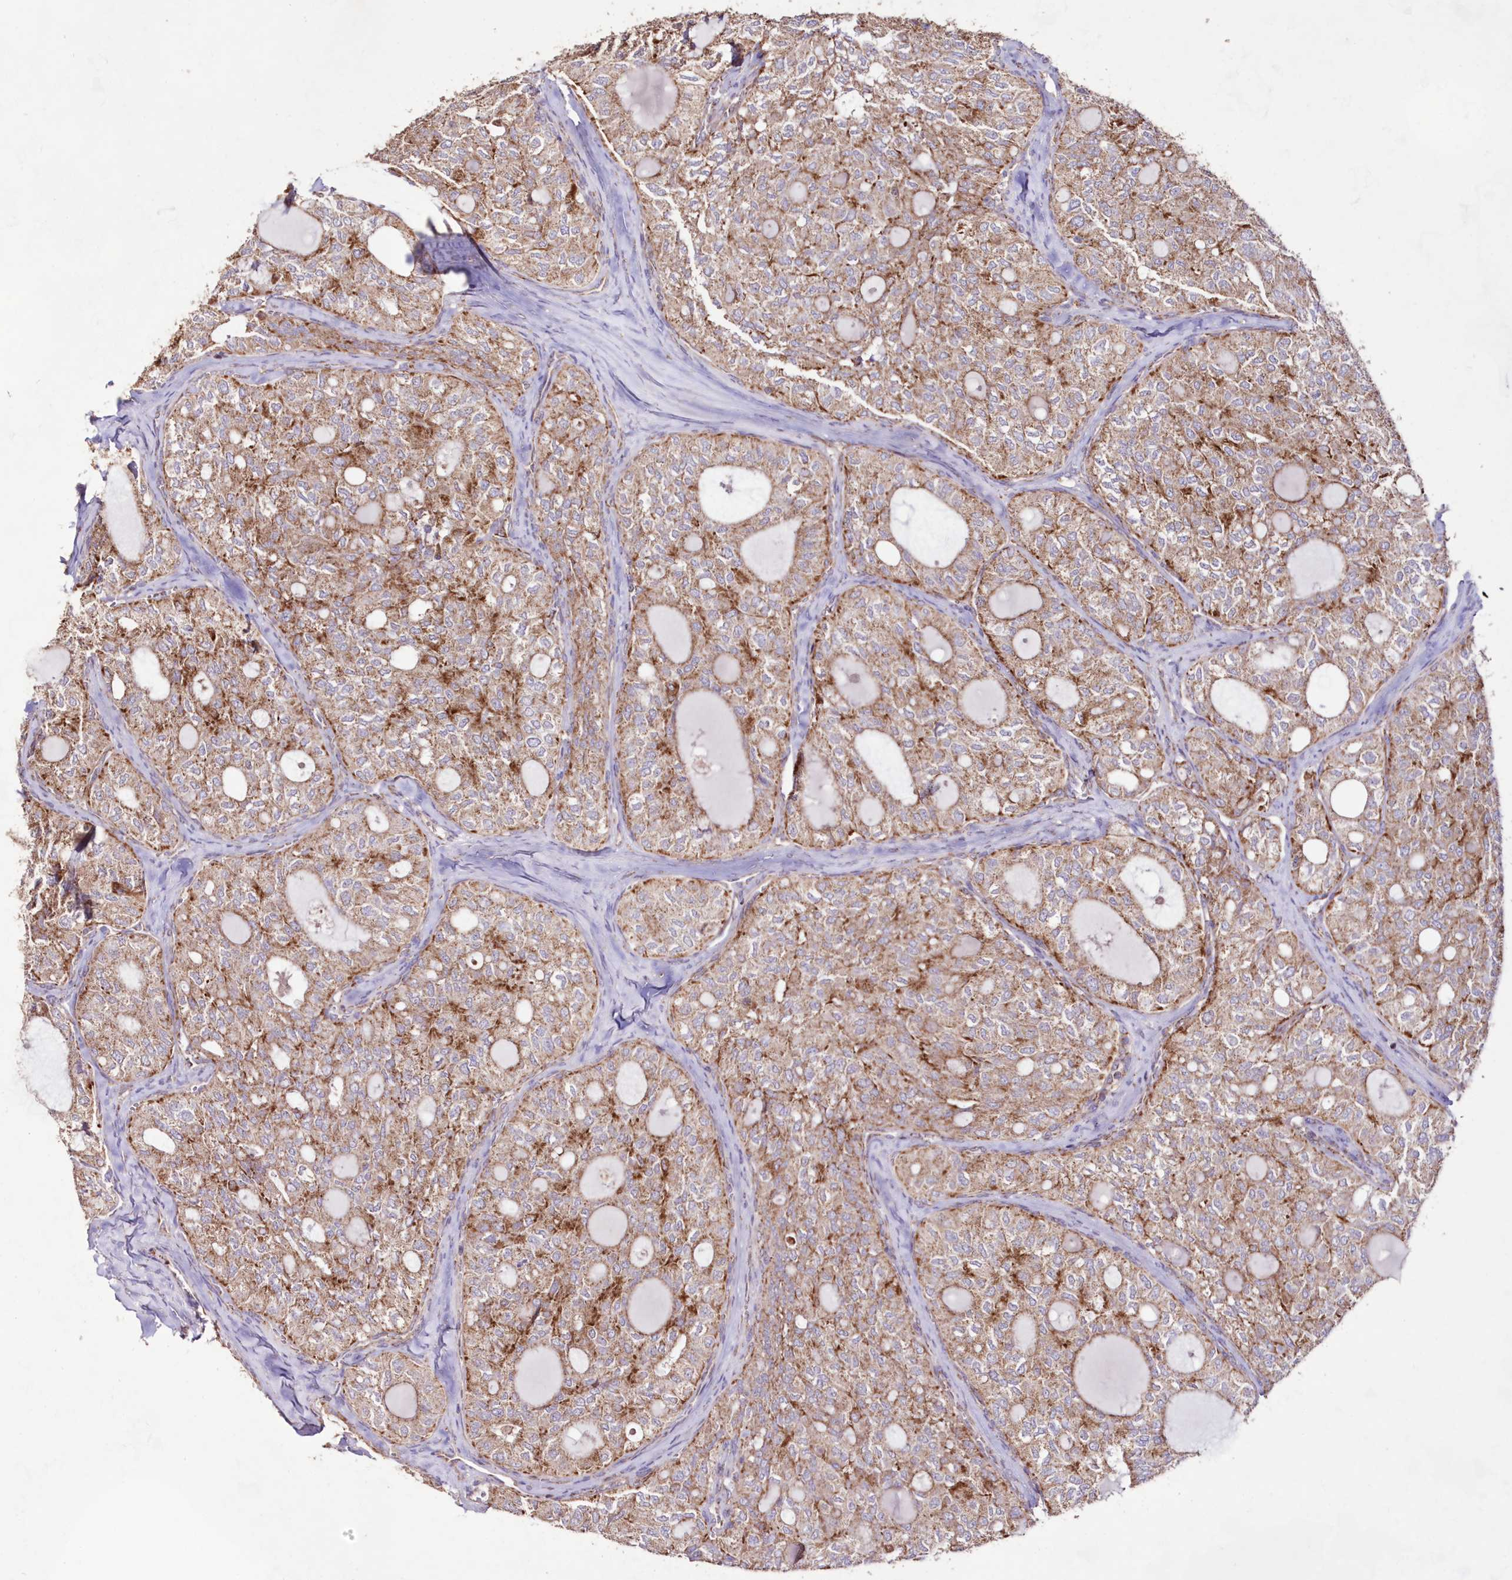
{"staining": {"intensity": "moderate", "quantity": "25%-75%", "location": "cytoplasmic/membranous"}, "tissue": "thyroid cancer", "cell_type": "Tumor cells", "image_type": "cancer", "snomed": [{"axis": "morphology", "description": "Follicular adenoma carcinoma, NOS"}, {"axis": "topography", "description": "Thyroid gland"}], "caption": "Approximately 25%-75% of tumor cells in thyroid cancer demonstrate moderate cytoplasmic/membranous protein staining as visualized by brown immunohistochemical staining.", "gene": "HADHB", "patient": {"sex": "male", "age": 75}}